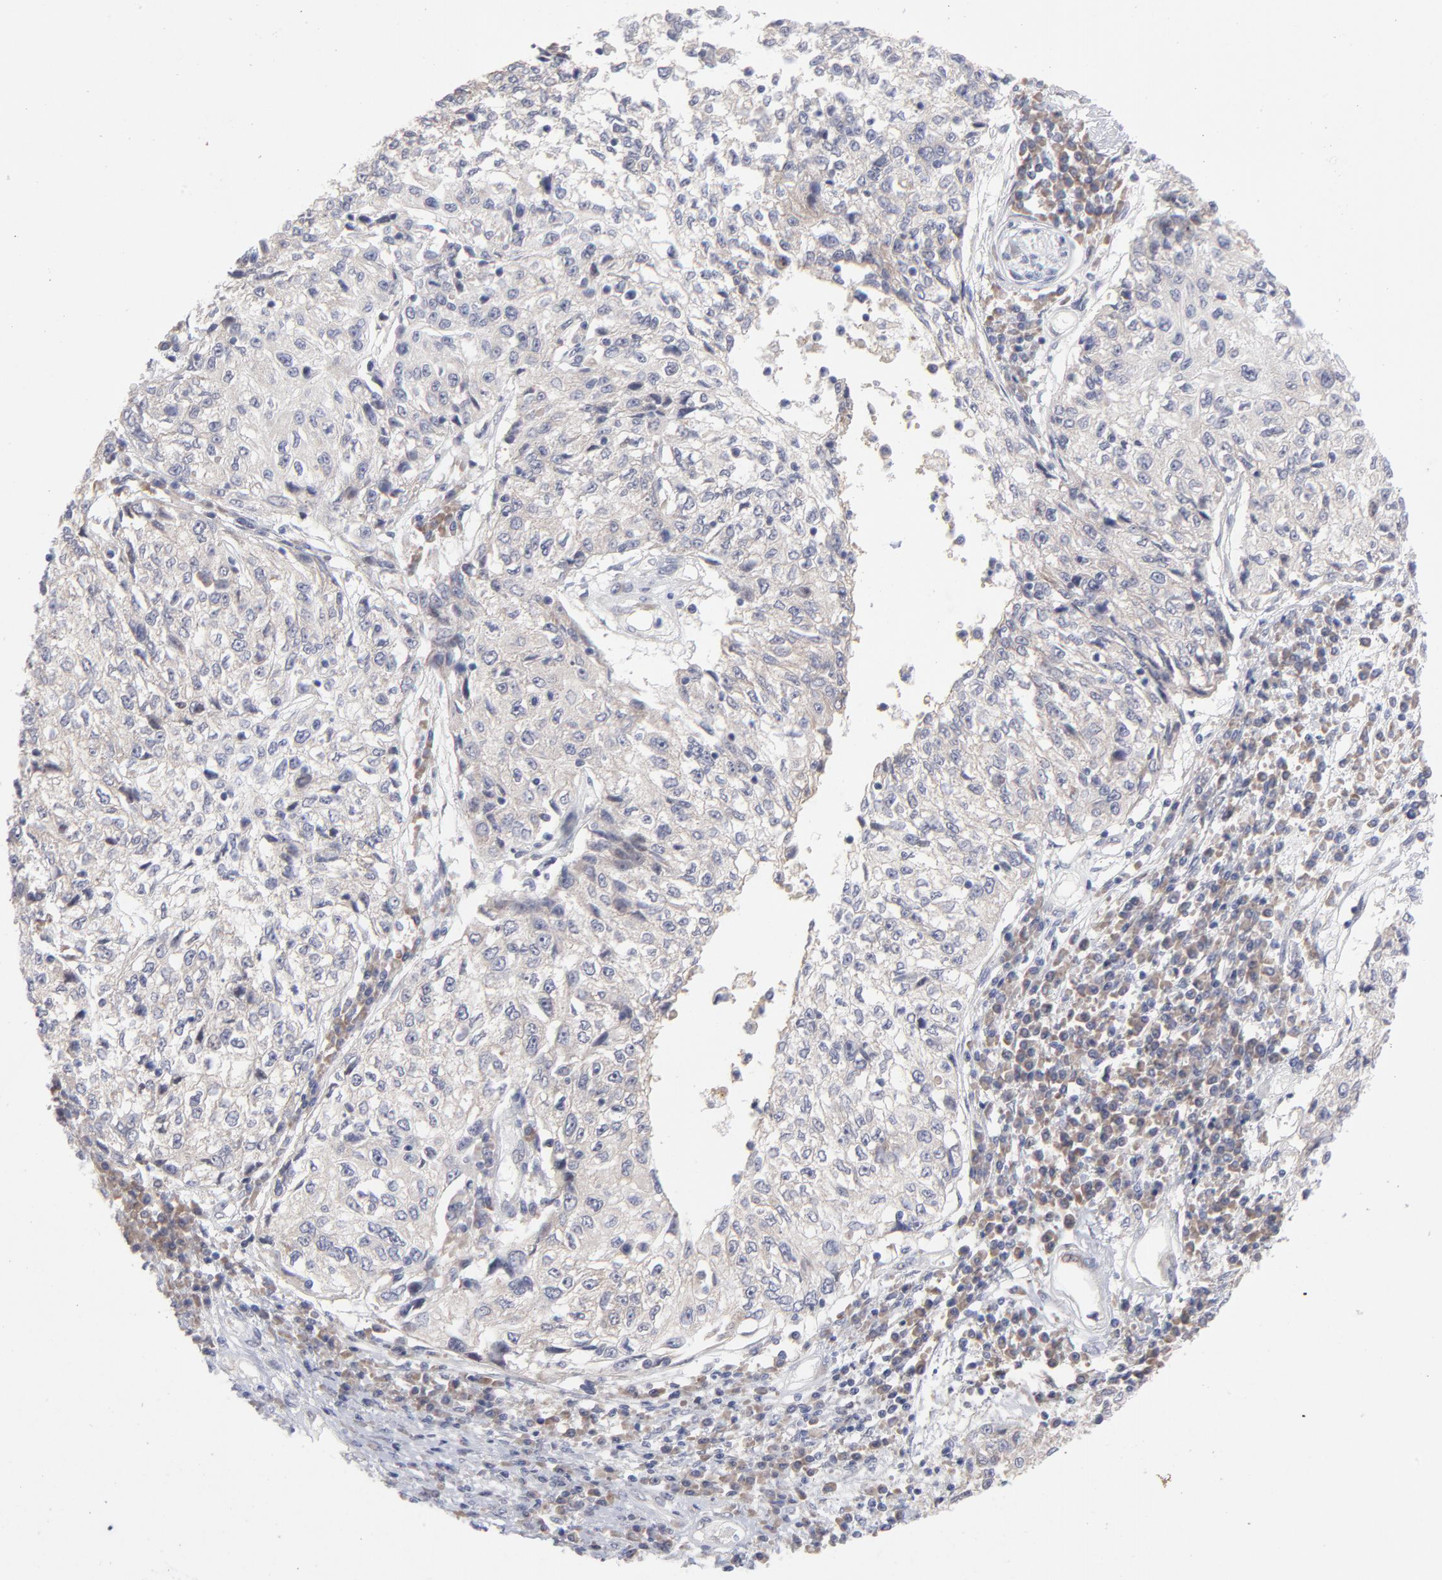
{"staining": {"intensity": "negative", "quantity": "none", "location": "none"}, "tissue": "cervical cancer", "cell_type": "Tumor cells", "image_type": "cancer", "snomed": [{"axis": "morphology", "description": "Squamous cell carcinoma, NOS"}, {"axis": "topography", "description": "Cervix"}], "caption": "This micrograph is of cervical cancer stained with IHC to label a protein in brown with the nuclei are counter-stained blue. There is no expression in tumor cells.", "gene": "RPS24", "patient": {"sex": "female", "age": 57}}